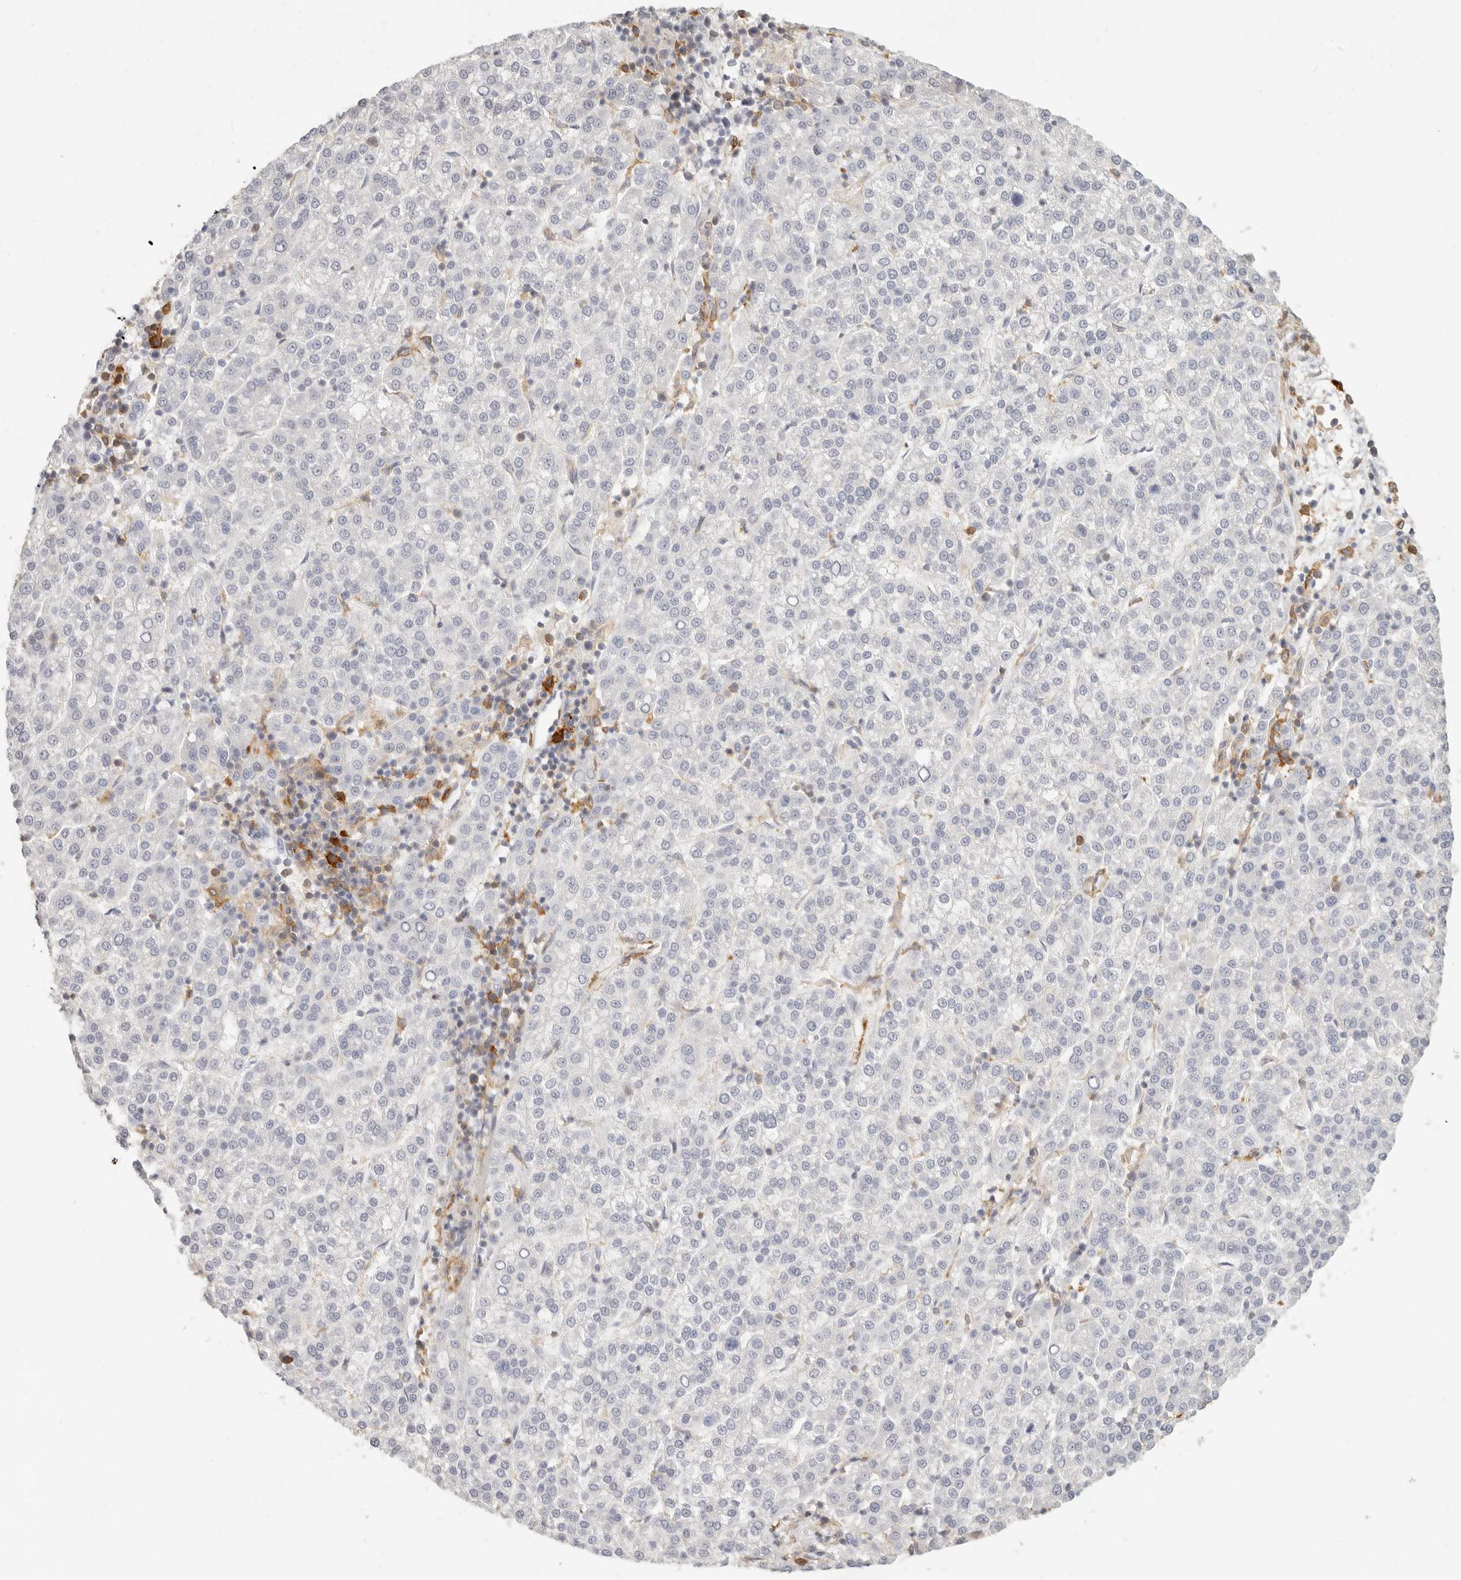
{"staining": {"intensity": "negative", "quantity": "none", "location": "none"}, "tissue": "liver cancer", "cell_type": "Tumor cells", "image_type": "cancer", "snomed": [{"axis": "morphology", "description": "Carcinoma, Hepatocellular, NOS"}, {"axis": "topography", "description": "Liver"}], "caption": "This is a histopathology image of immunohistochemistry (IHC) staining of liver cancer (hepatocellular carcinoma), which shows no staining in tumor cells.", "gene": "NIBAN1", "patient": {"sex": "female", "age": 58}}